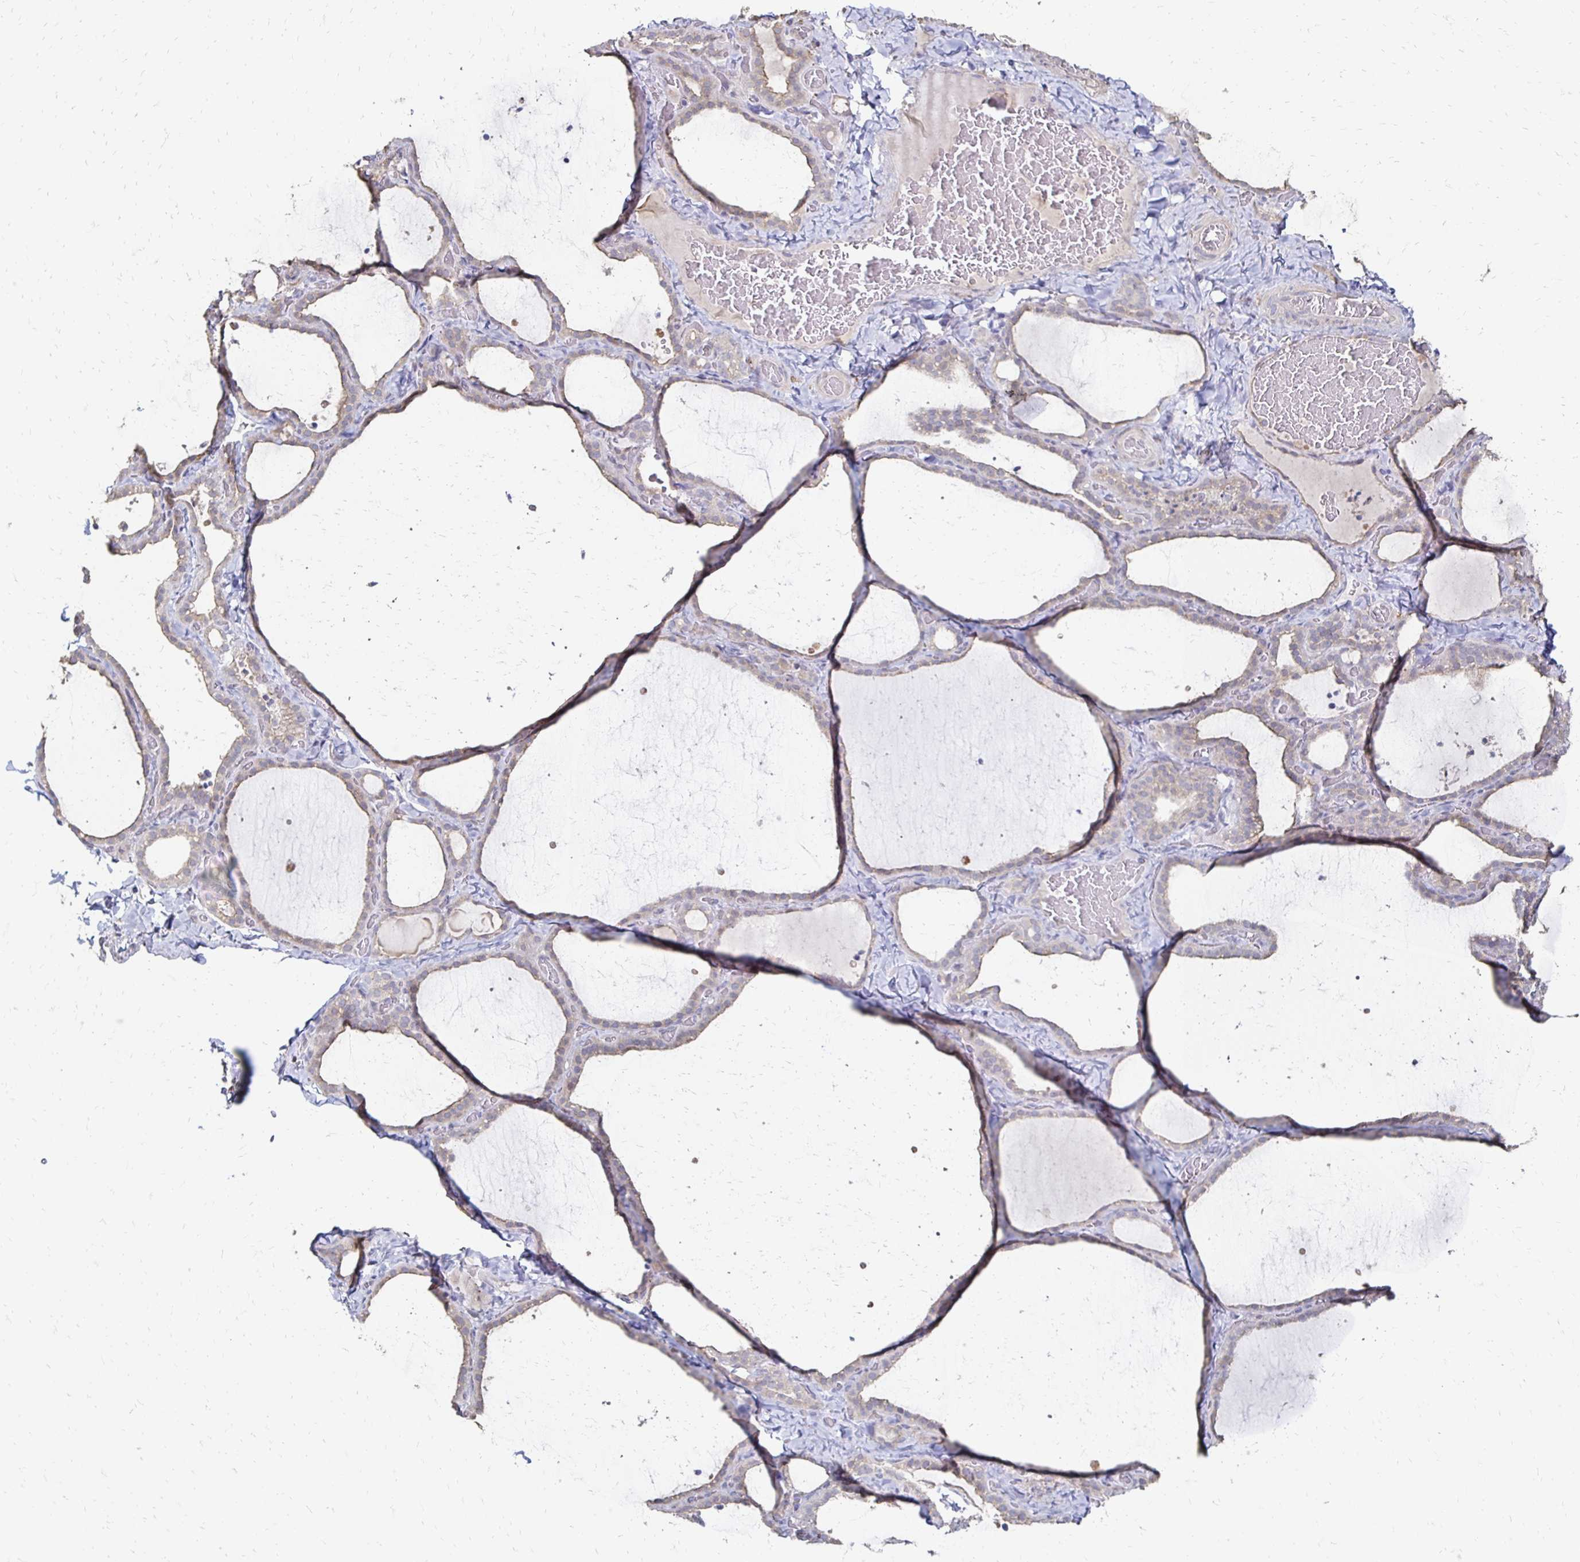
{"staining": {"intensity": "weak", "quantity": "25%-75%", "location": "cytoplasmic/membranous"}, "tissue": "thyroid gland", "cell_type": "Glandular cells", "image_type": "normal", "snomed": [{"axis": "morphology", "description": "Normal tissue, NOS"}, {"axis": "topography", "description": "Thyroid gland"}], "caption": "This micrograph exhibits immunohistochemistry staining of benign human thyroid gland, with low weak cytoplasmic/membranous expression in about 25%-75% of glandular cells.", "gene": "ZNF727", "patient": {"sex": "female", "age": 22}}